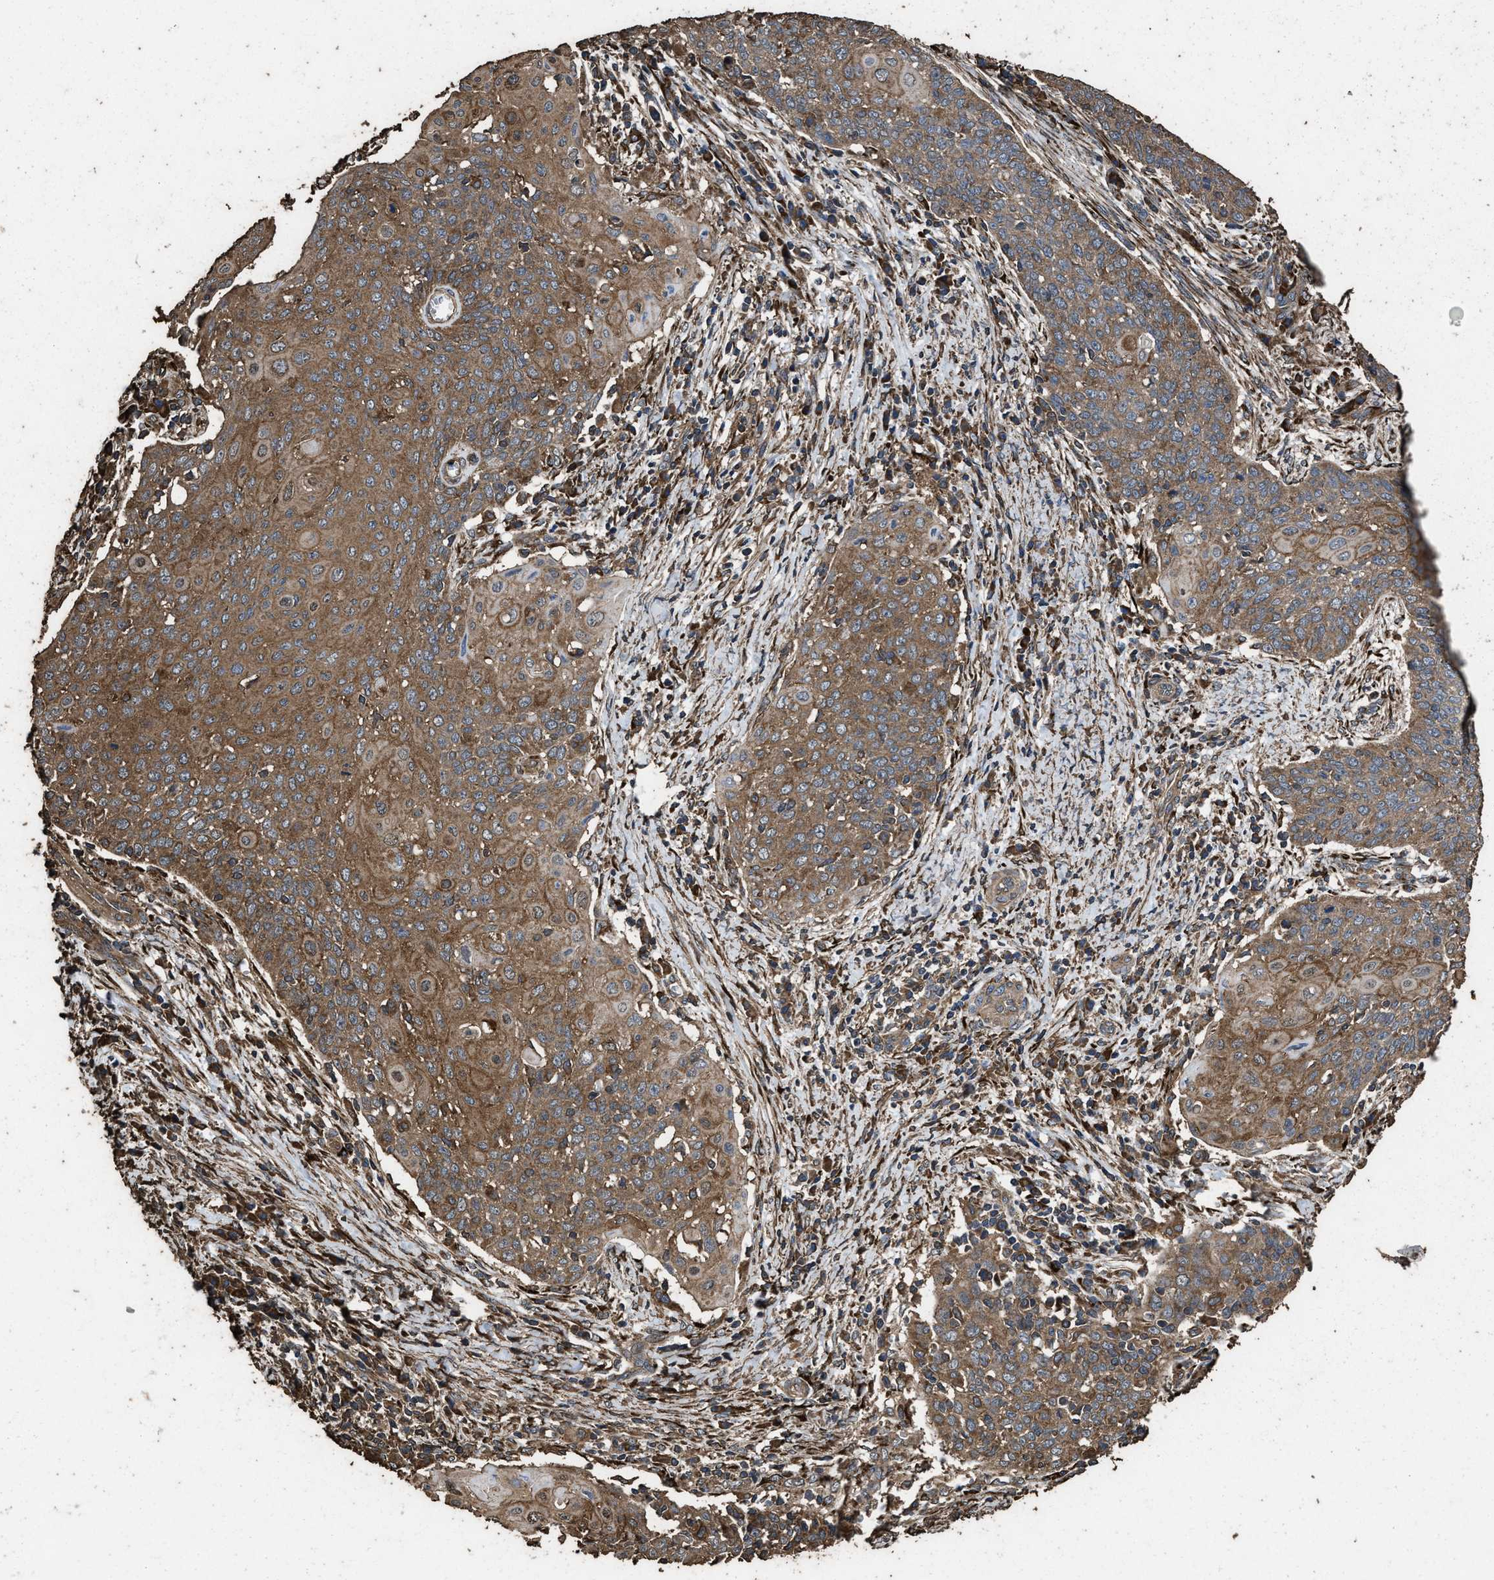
{"staining": {"intensity": "moderate", "quantity": ">75%", "location": "cytoplasmic/membranous"}, "tissue": "cervical cancer", "cell_type": "Tumor cells", "image_type": "cancer", "snomed": [{"axis": "morphology", "description": "Squamous cell carcinoma, NOS"}, {"axis": "topography", "description": "Cervix"}], "caption": "Approximately >75% of tumor cells in human squamous cell carcinoma (cervical) show moderate cytoplasmic/membranous protein positivity as visualized by brown immunohistochemical staining.", "gene": "ZMYND19", "patient": {"sex": "female", "age": 39}}